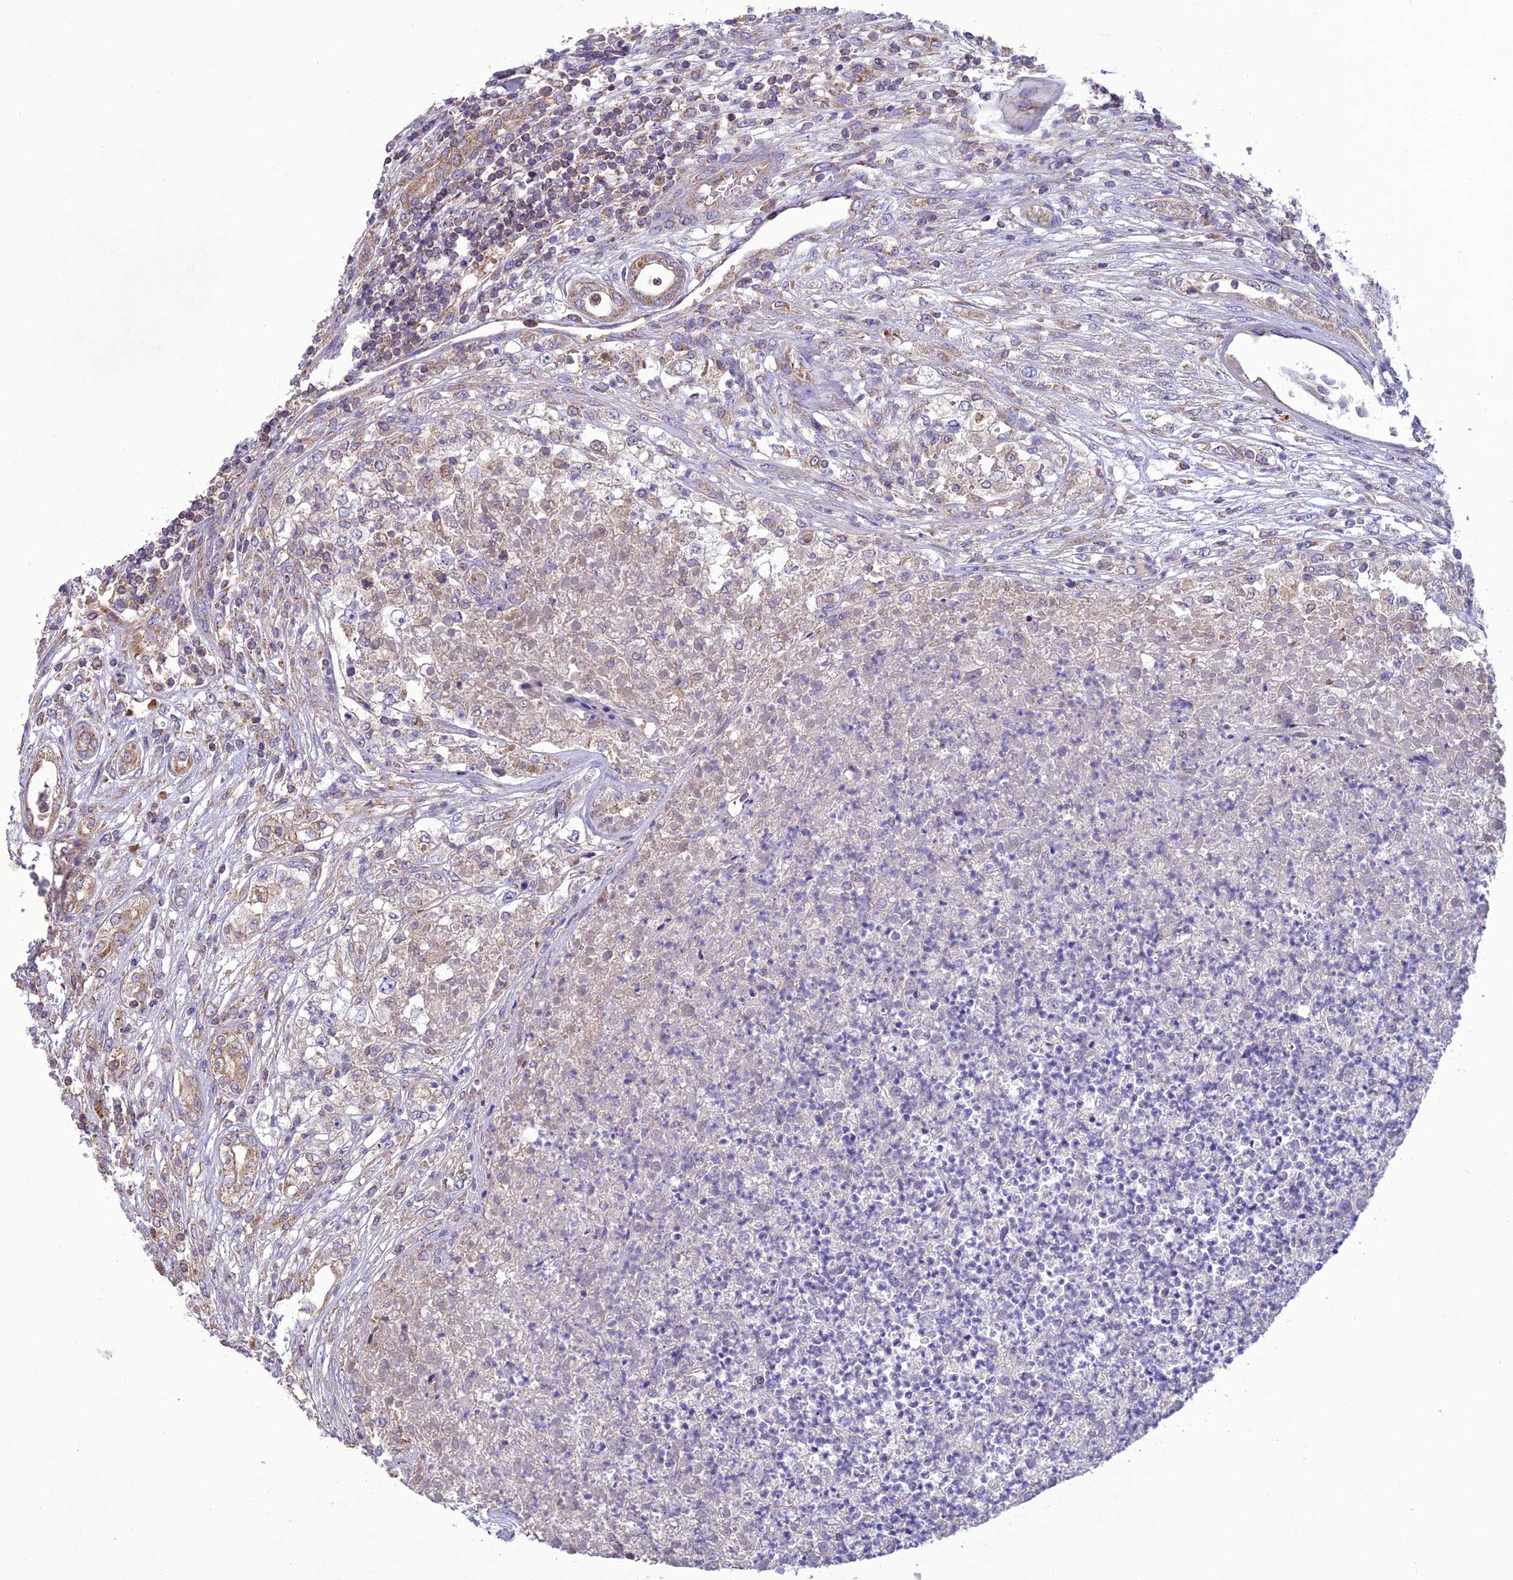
{"staining": {"intensity": "moderate", "quantity": "<25%", "location": "cytoplasmic/membranous"}, "tissue": "renal cancer", "cell_type": "Tumor cells", "image_type": "cancer", "snomed": [{"axis": "morphology", "description": "Adenocarcinoma, NOS"}, {"axis": "topography", "description": "Kidney"}], "caption": "Human renal cancer (adenocarcinoma) stained for a protein (brown) reveals moderate cytoplasmic/membranous positive staining in about <25% of tumor cells.", "gene": "NDUFAF1", "patient": {"sex": "female", "age": 54}}